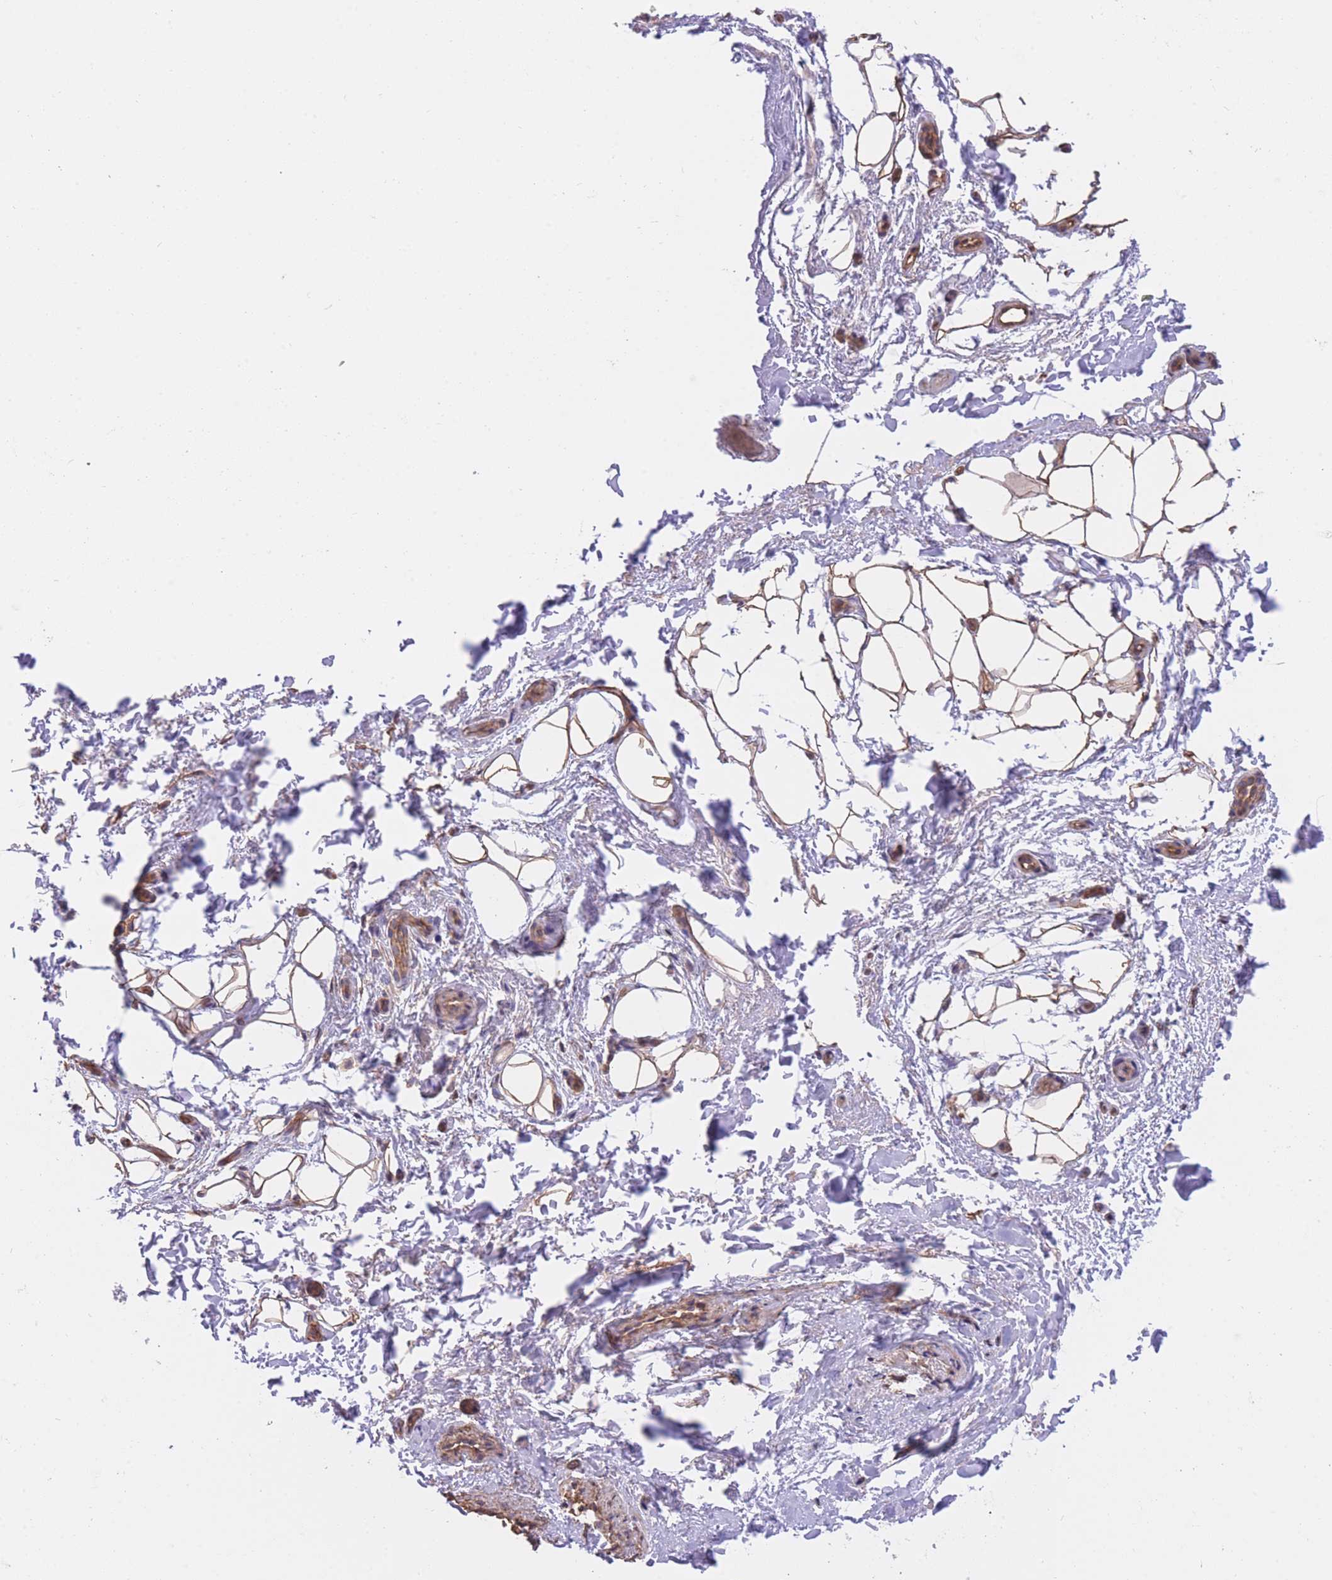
{"staining": {"intensity": "weak", "quantity": ">75%", "location": "cytoplasmic/membranous"}, "tissue": "adipose tissue", "cell_type": "Adipocytes", "image_type": "normal", "snomed": [{"axis": "morphology", "description": "Normal tissue, NOS"}, {"axis": "topography", "description": "Peripheral nerve tissue"}], "caption": "Immunohistochemical staining of benign human adipose tissue shows weak cytoplasmic/membranous protein positivity in about >75% of adipocytes.", "gene": "QTRT1", "patient": {"sex": "female", "age": 61}}